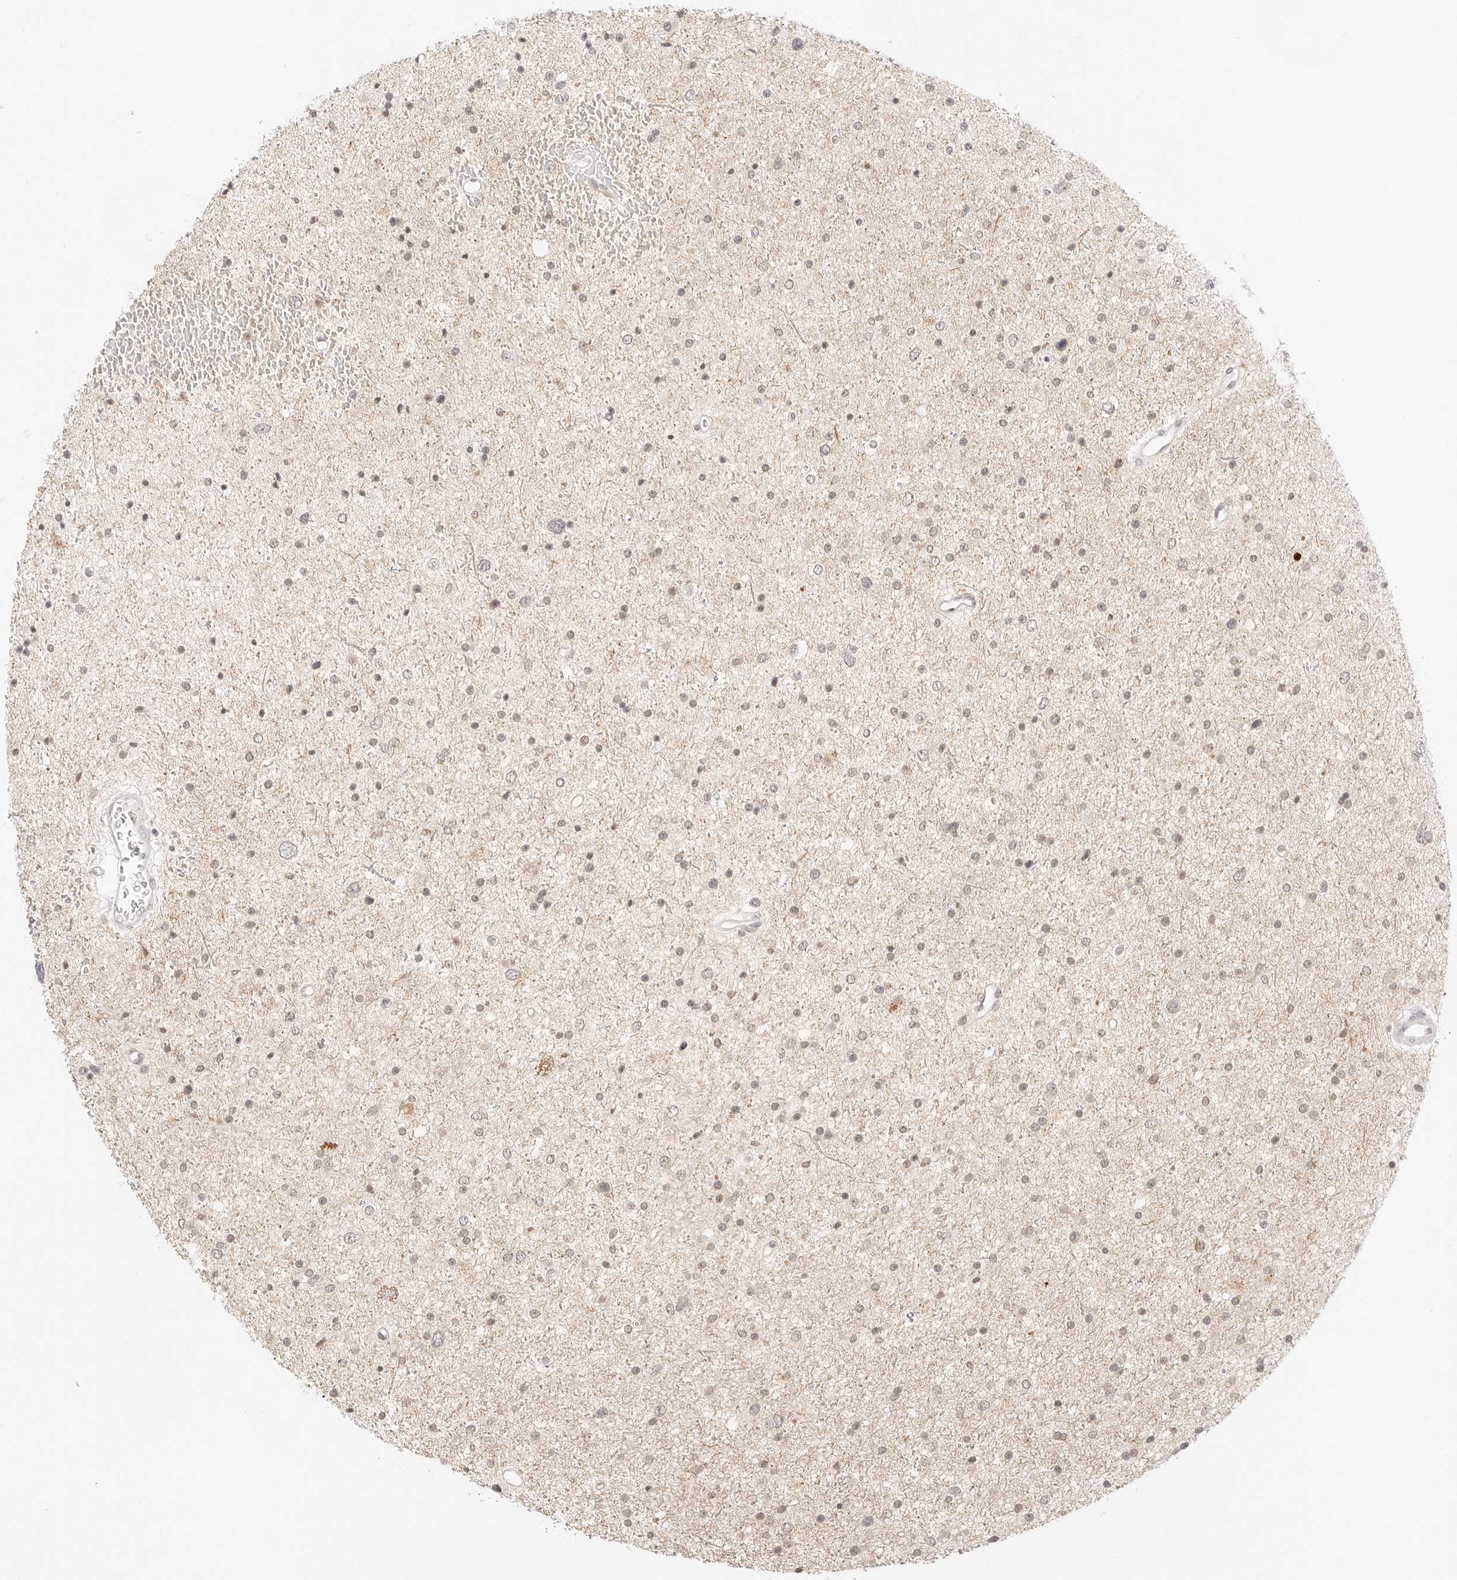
{"staining": {"intensity": "weak", "quantity": "<25%", "location": "nuclear"}, "tissue": "glioma", "cell_type": "Tumor cells", "image_type": "cancer", "snomed": [{"axis": "morphology", "description": "Glioma, malignant, Low grade"}, {"axis": "topography", "description": "Brain"}], "caption": "Human malignant low-grade glioma stained for a protein using immunohistochemistry shows no expression in tumor cells.", "gene": "GNAS", "patient": {"sex": "female", "age": 37}}